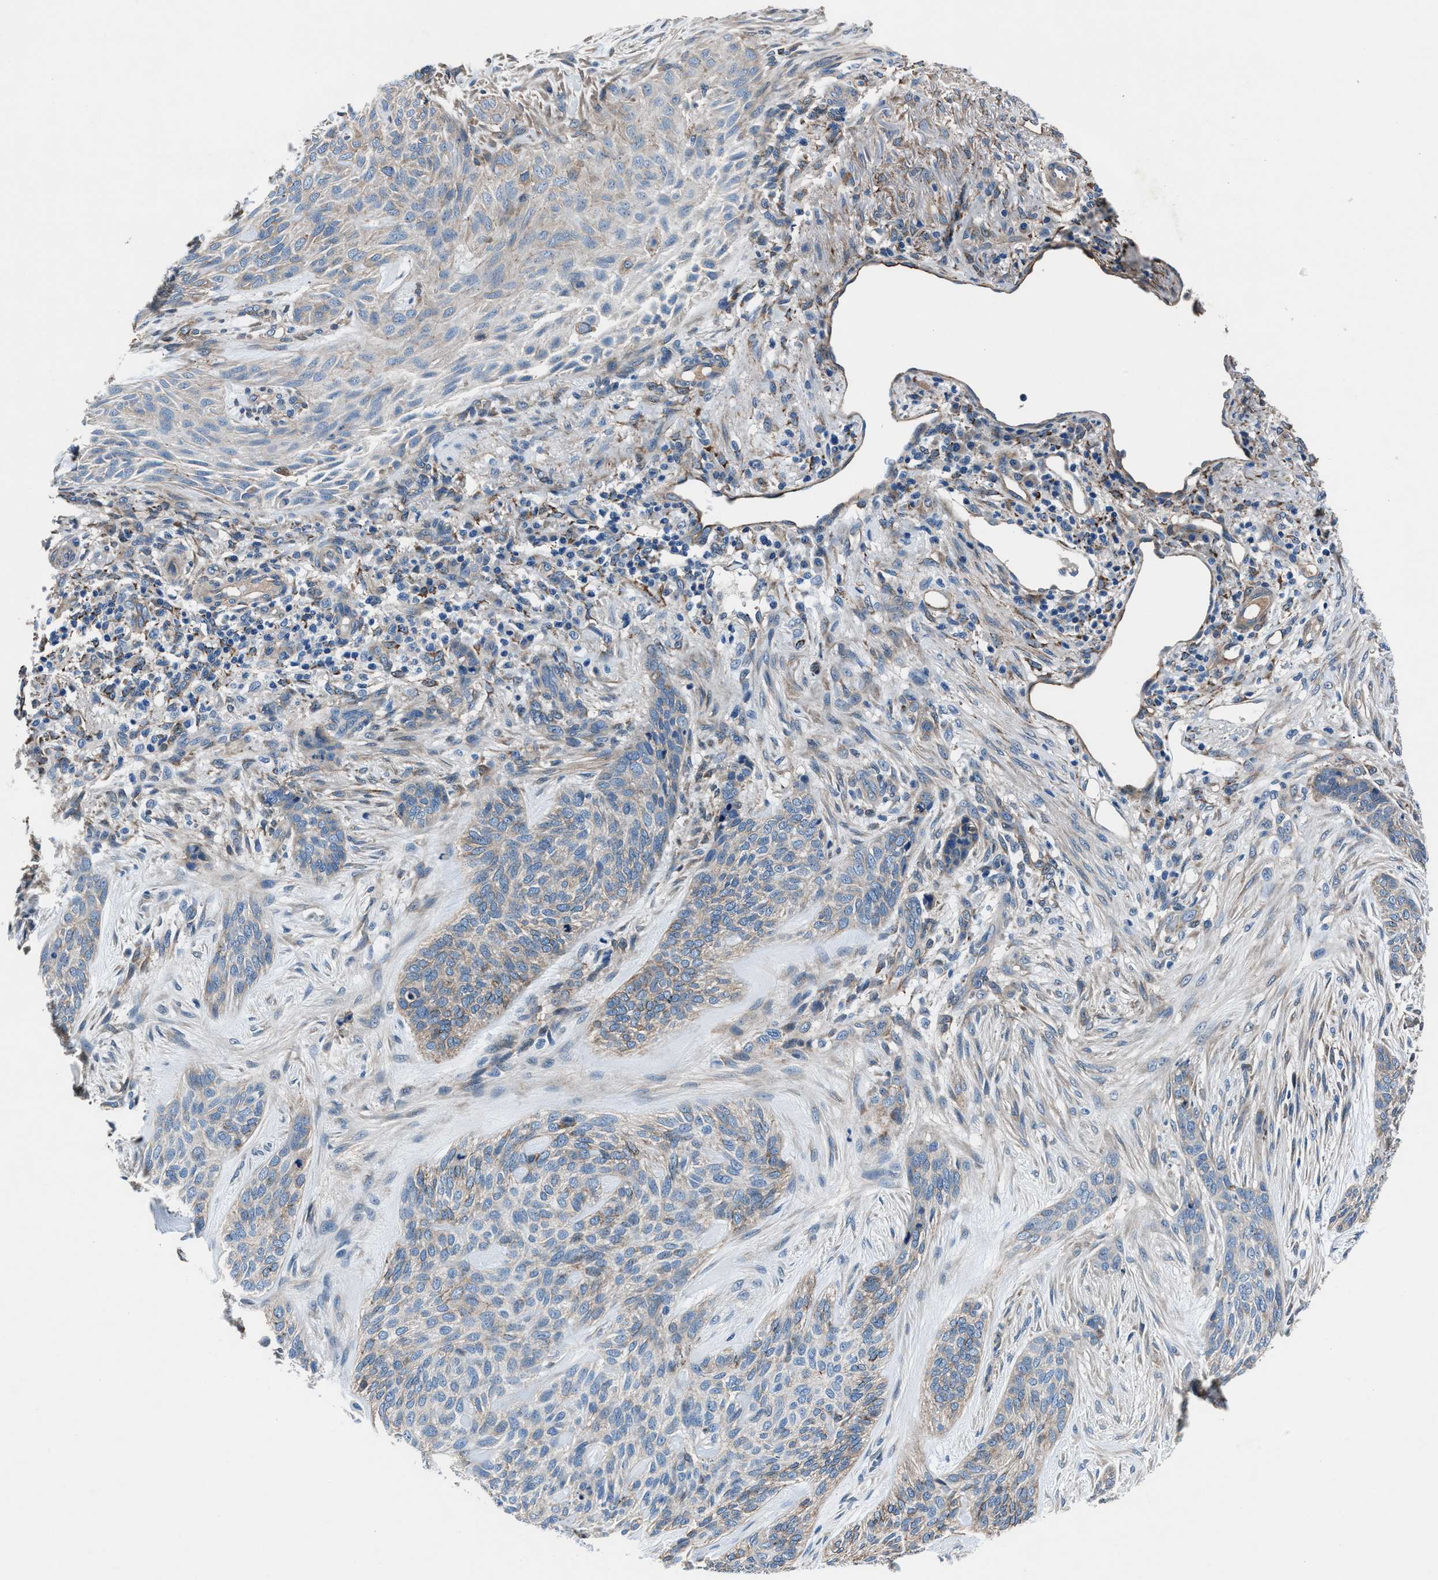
{"staining": {"intensity": "weak", "quantity": "<25%", "location": "cytoplasmic/membranous"}, "tissue": "skin cancer", "cell_type": "Tumor cells", "image_type": "cancer", "snomed": [{"axis": "morphology", "description": "Basal cell carcinoma"}, {"axis": "topography", "description": "Skin"}], "caption": "IHC histopathology image of human skin cancer stained for a protein (brown), which exhibits no staining in tumor cells. (Immunohistochemistry, brightfield microscopy, high magnification).", "gene": "PRTFDC1", "patient": {"sex": "male", "age": 55}}